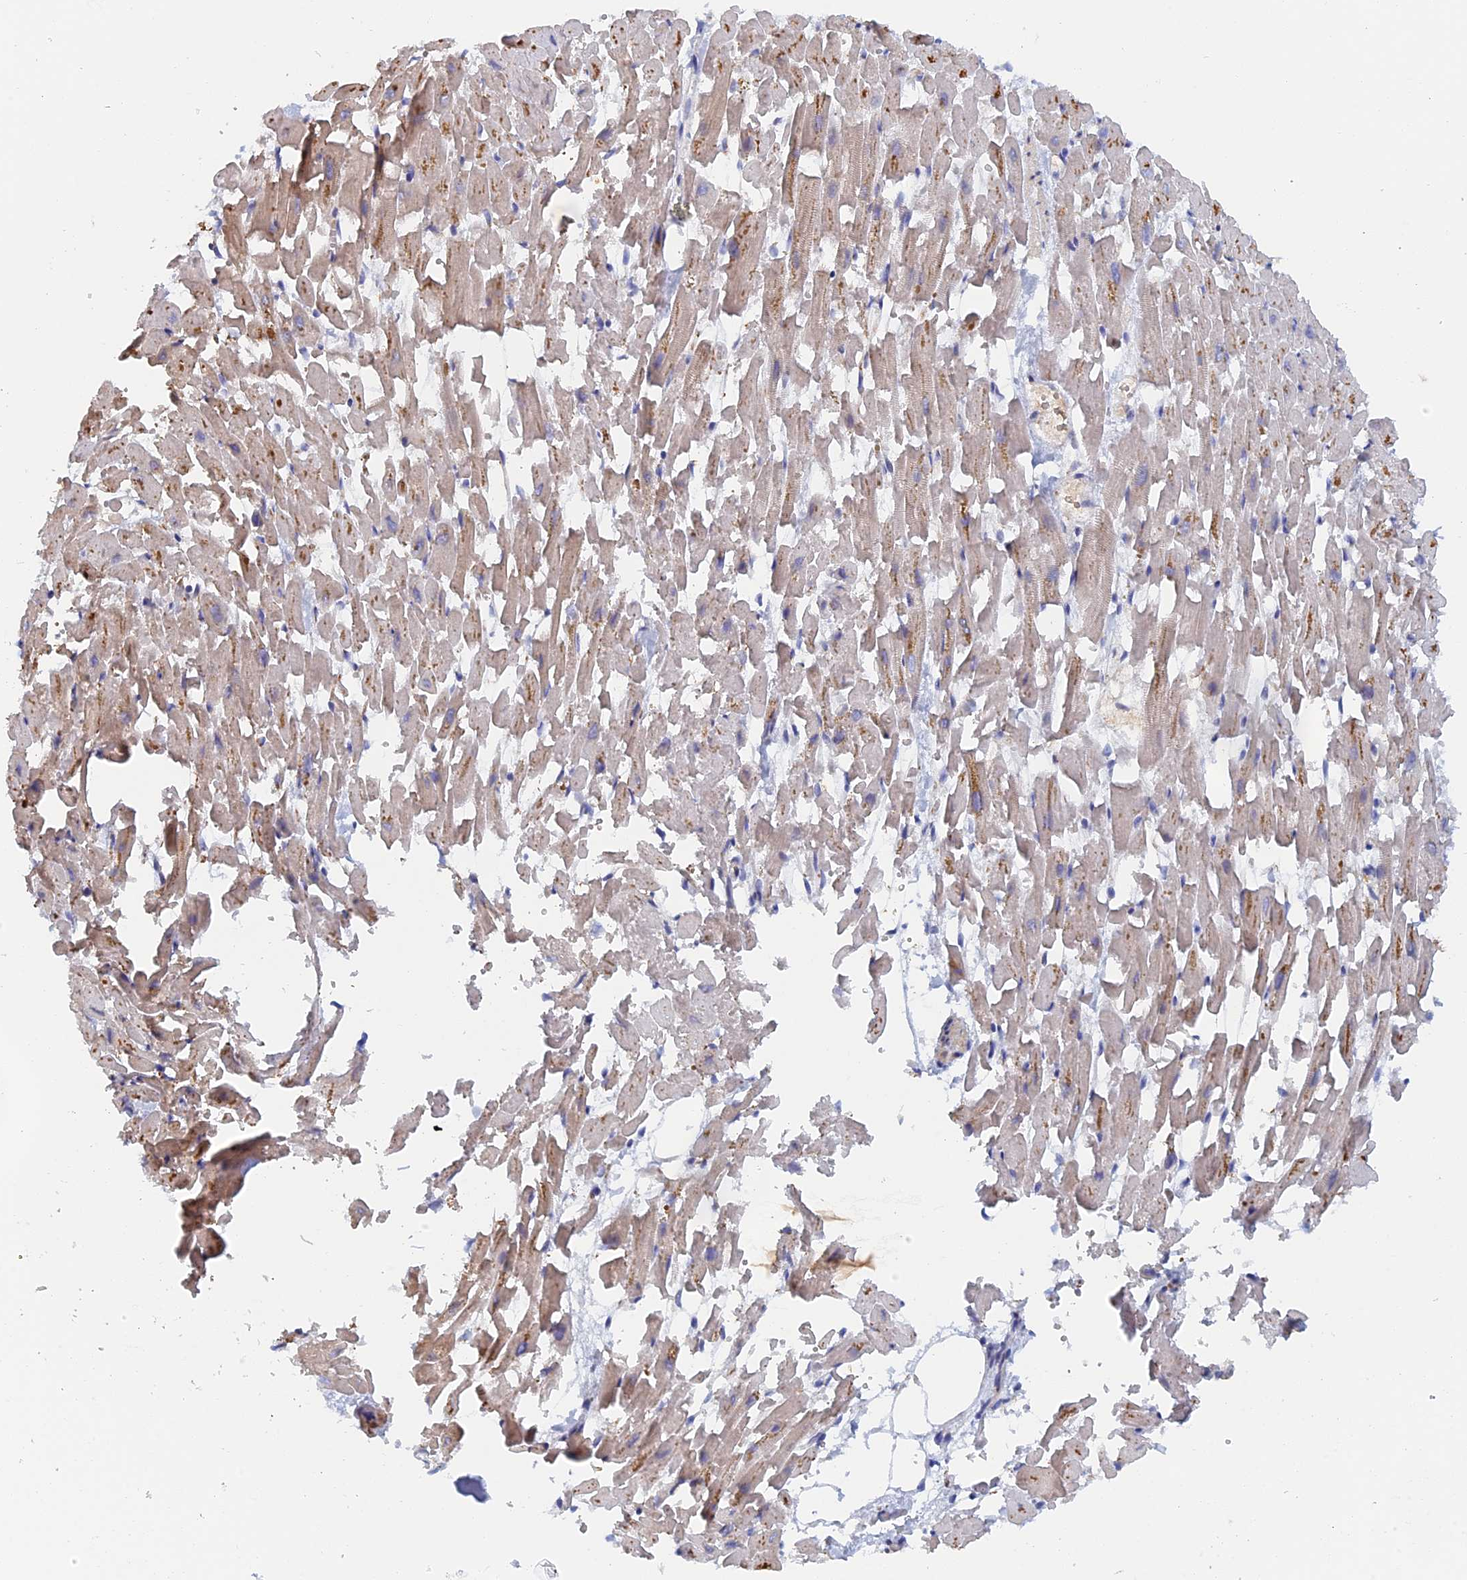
{"staining": {"intensity": "weak", "quantity": ">75%", "location": "cytoplasmic/membranous"}, "tissue": "heart muscle", "cell_type": "Cardiomyocytes", "image_type": "normal", "snomed": [{"axis": "morphology", "description": "Normal tissue, NOS"}, {"axis": "topography", "description": "Heart"}], "caption": "The histopathology image reveals immunohistochemical staining of benign heart muscle. There is weak cytoplasmic/membranous positivity is identified in approximately >75% of cardiomyocytes. Using DAB (brown) and hematoxylin (blue) stains, captured at high magnification using brightfield microscopy.", "gene": "ELOVL6", "patient": {"sex": "female", "age": 64}}